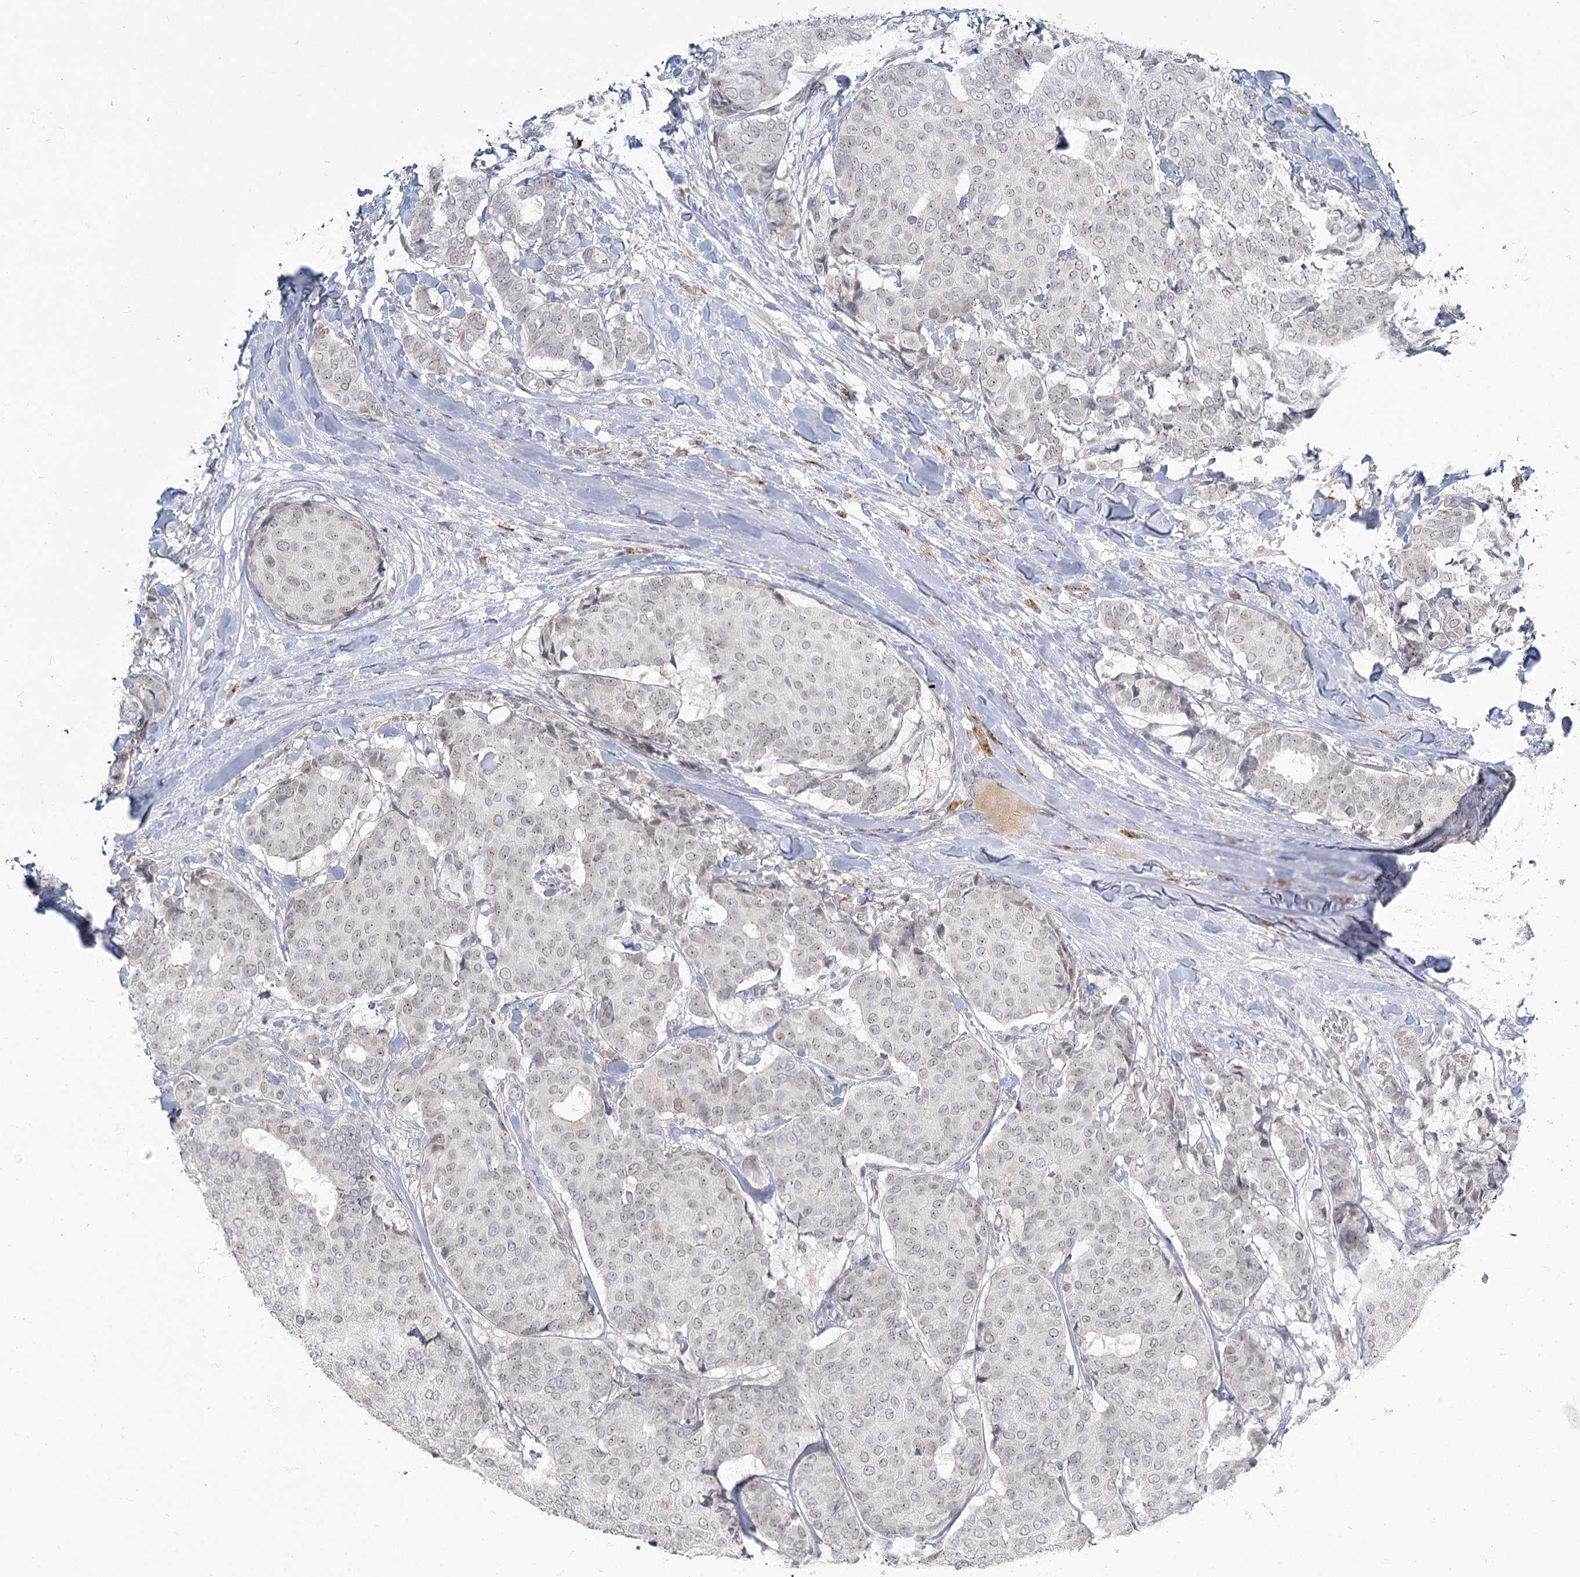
{"staining": {"intensity": "weak", "quantity": "25%-75%", "location": "nuclear"}, "tissue": "breast cancer", "cell_type": "Tumor cells", "image_type": "cancer", "snomed": [{"axis": "morphology", "description": "Duct carcinoma"}, {"axis": "topography", "description": "Breast"}], "caption": "Weak nuclear staining is identified in about 25%-75% of tumor cells in breast cancer (infiltrating ductal carcinoma).", "gene": "EXOSC7", "patient": {"sex": "female", "age": 75}}